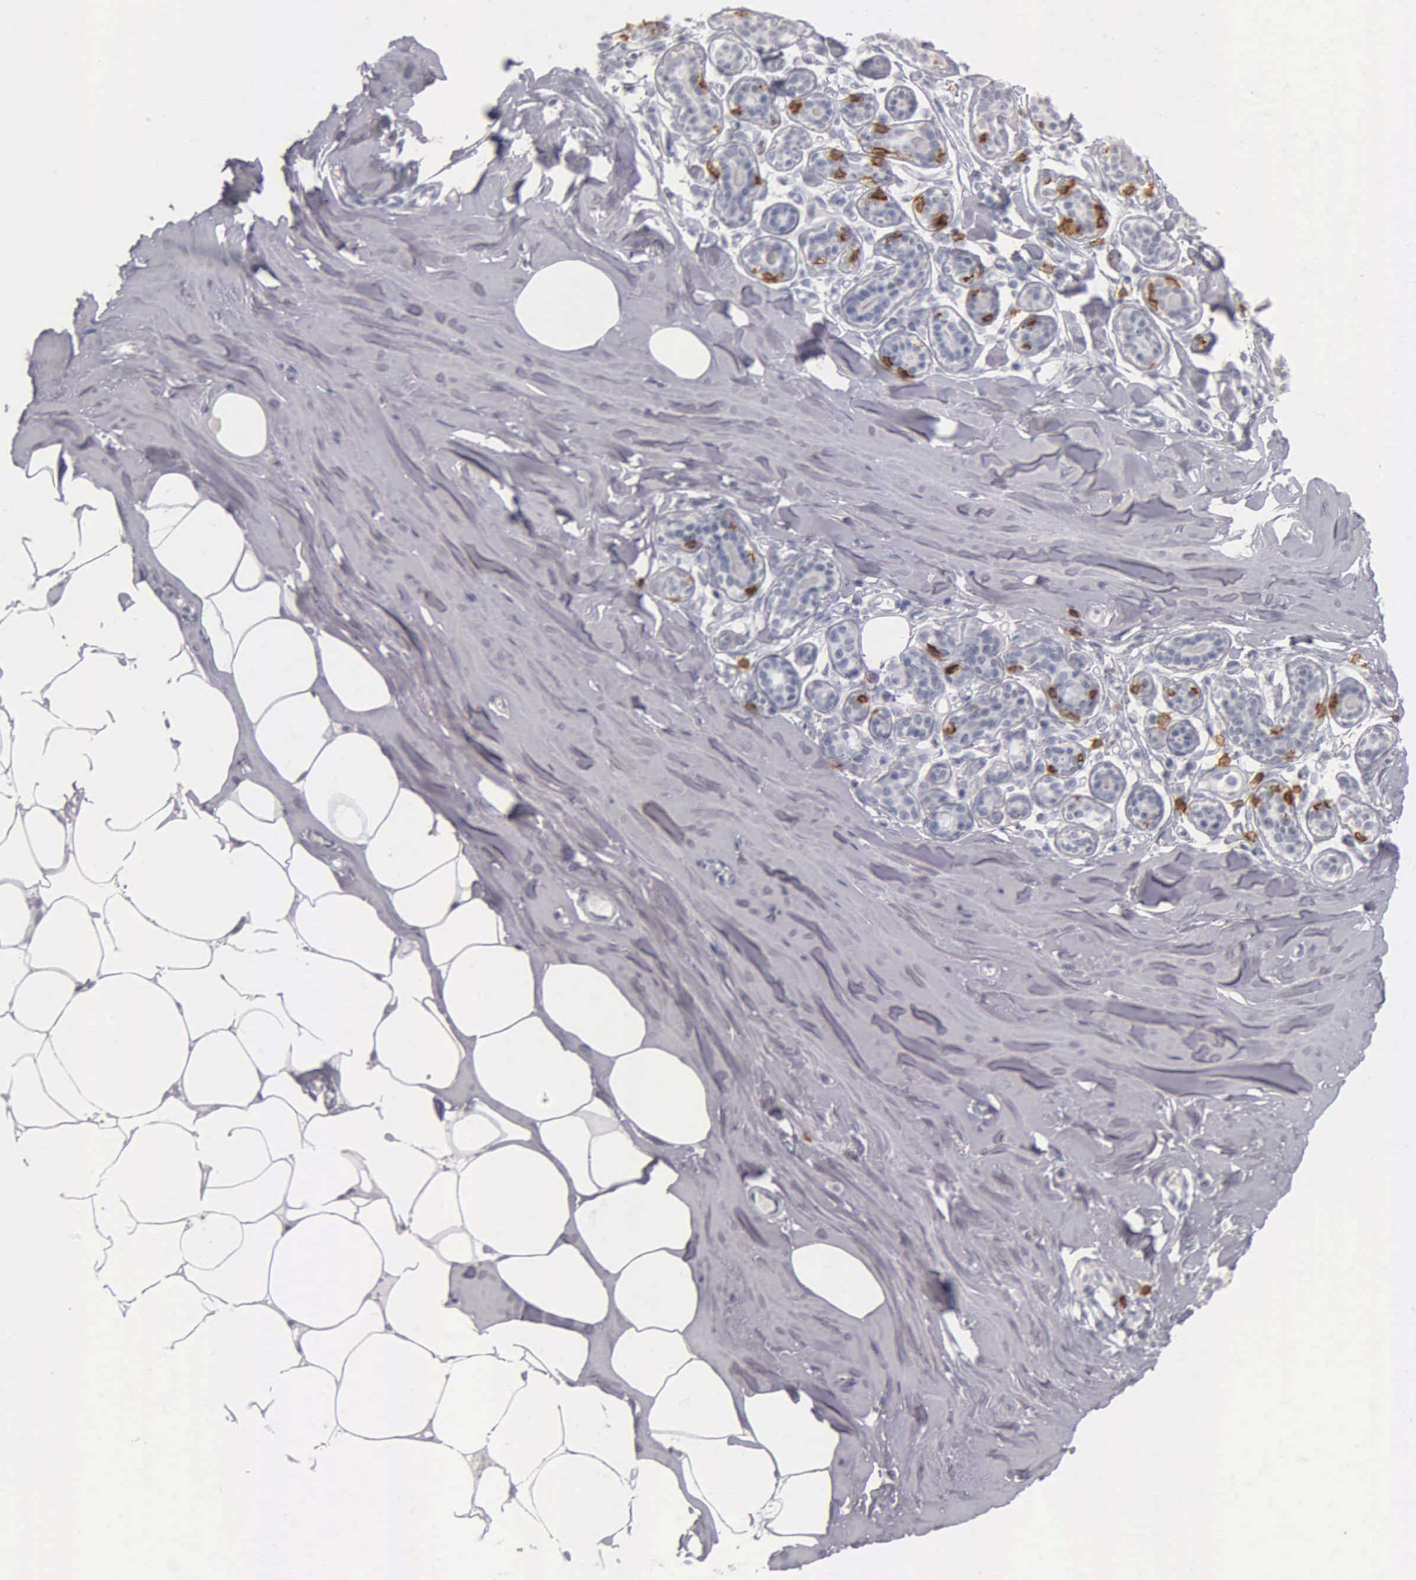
{"staining": {"intensity": "negative", "quantity": "none", "location": "none"}, "tissue": "breast", "cell_type": "Adipocytes", "image_type": "normal", "snomed": [{"axis": "morphology", "description": "Normal tissue, NOS"}, {"axis": "topography", "description": "Breast"}], "caption": "The immunohistochemistry histopathology image has no significant staining in adipocytes of breast.", "gene": "CD3E", "patient": {"sex": "female", "age": 45}}